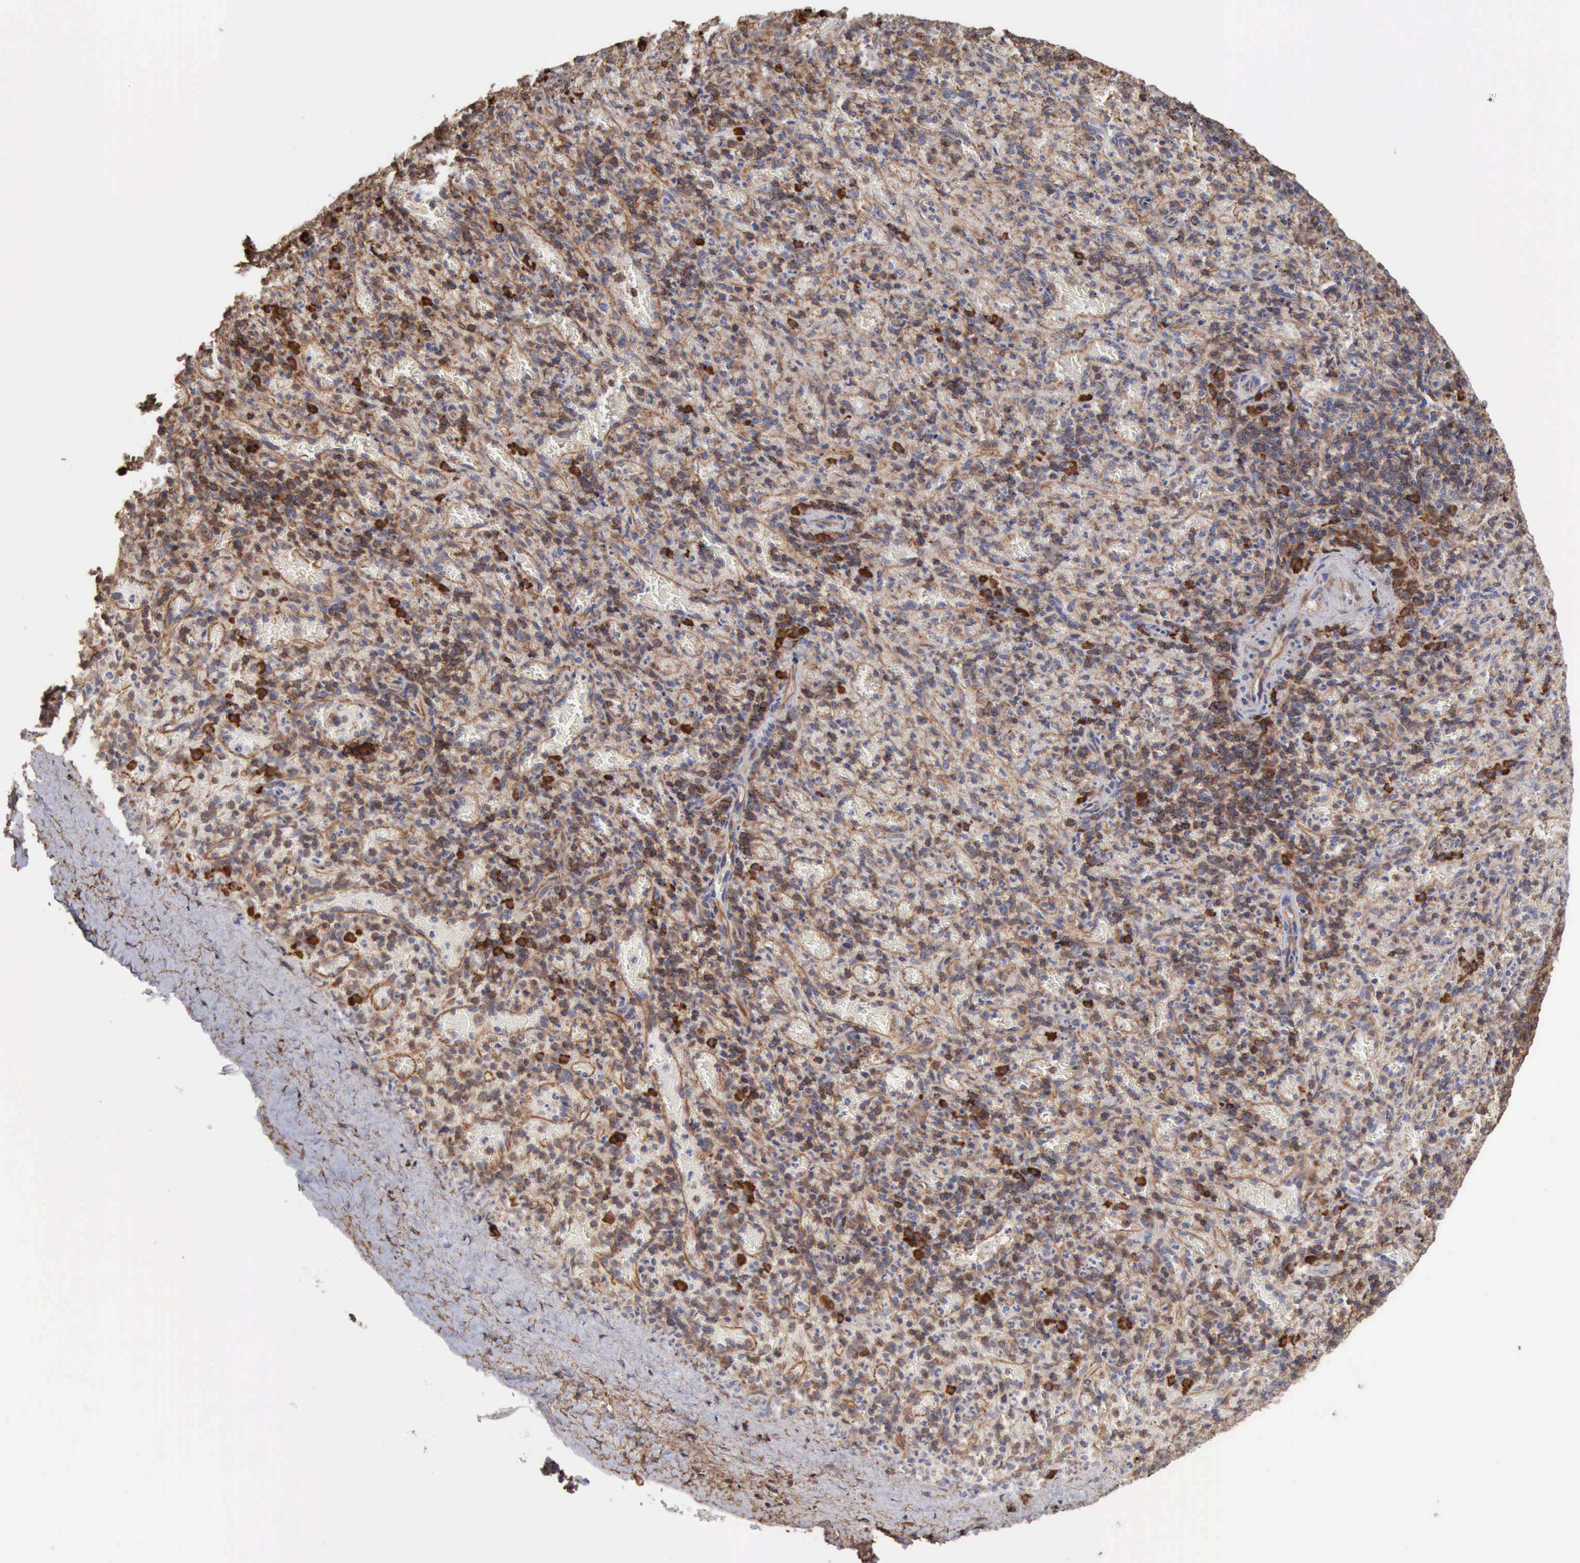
{"staining": {"intensity": "moderate", "quantity": "25%-75%", "location": "cytoplasmic/membranous"}, "tissue": "spleen", "cell_type": "Cells in red pulp", "image_type": "normal", "snomed": [{"axis": "morphology", "description": "Normal tissue, NOS"}, {"axis": "topography", "description": "Spleen"}], "caption": "IHC image of unremarkable spleen stained for a protein (brown), which exhibits medium levels of moderate cytoplasmic/membranous staining in approximately 25%-75% of cells in red pulp.", "gene": "GPR101", "patient": {"sex": "female", "age": 50}}